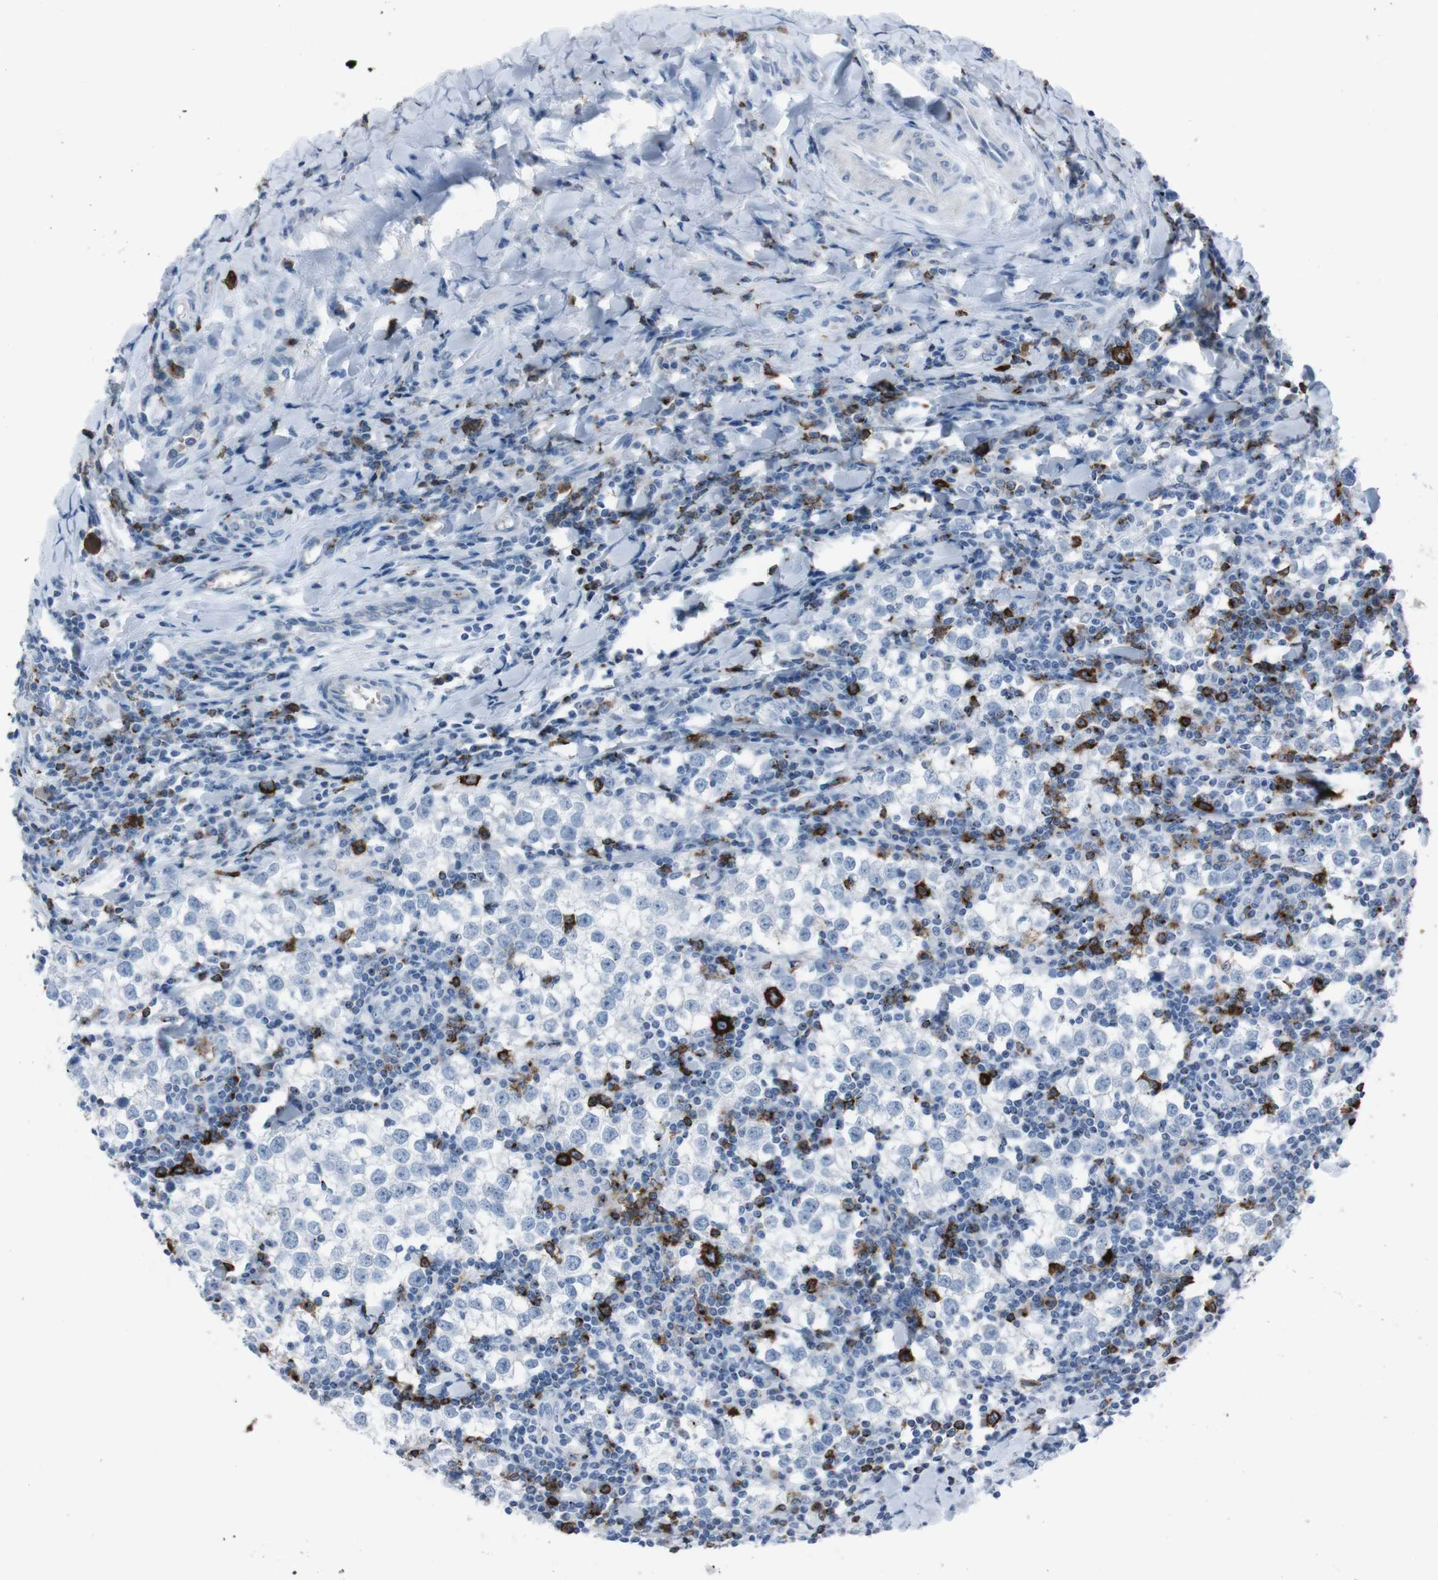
{"staining": {"intensity": "negative", "quantity": "none", "location": "none"}, "tissue": "testis cancer", "cell_type": "Tumor cells", "image_type": "cancer", "snomed": [{"axis": "morphology", "description": "Seminoma, NOS"}, {"axis": "morphology", "description": "Carcinoma, Embryonal, NOS"}, {"axis": "topography", "description": "Testis"}], "caption": "Immunohistochemical staining of testis cancer (seminoma) exhibits no significant expression in tumor cells.", "gene": "ST6GAL1", "patient": {"sex": "male", "age": 36}}